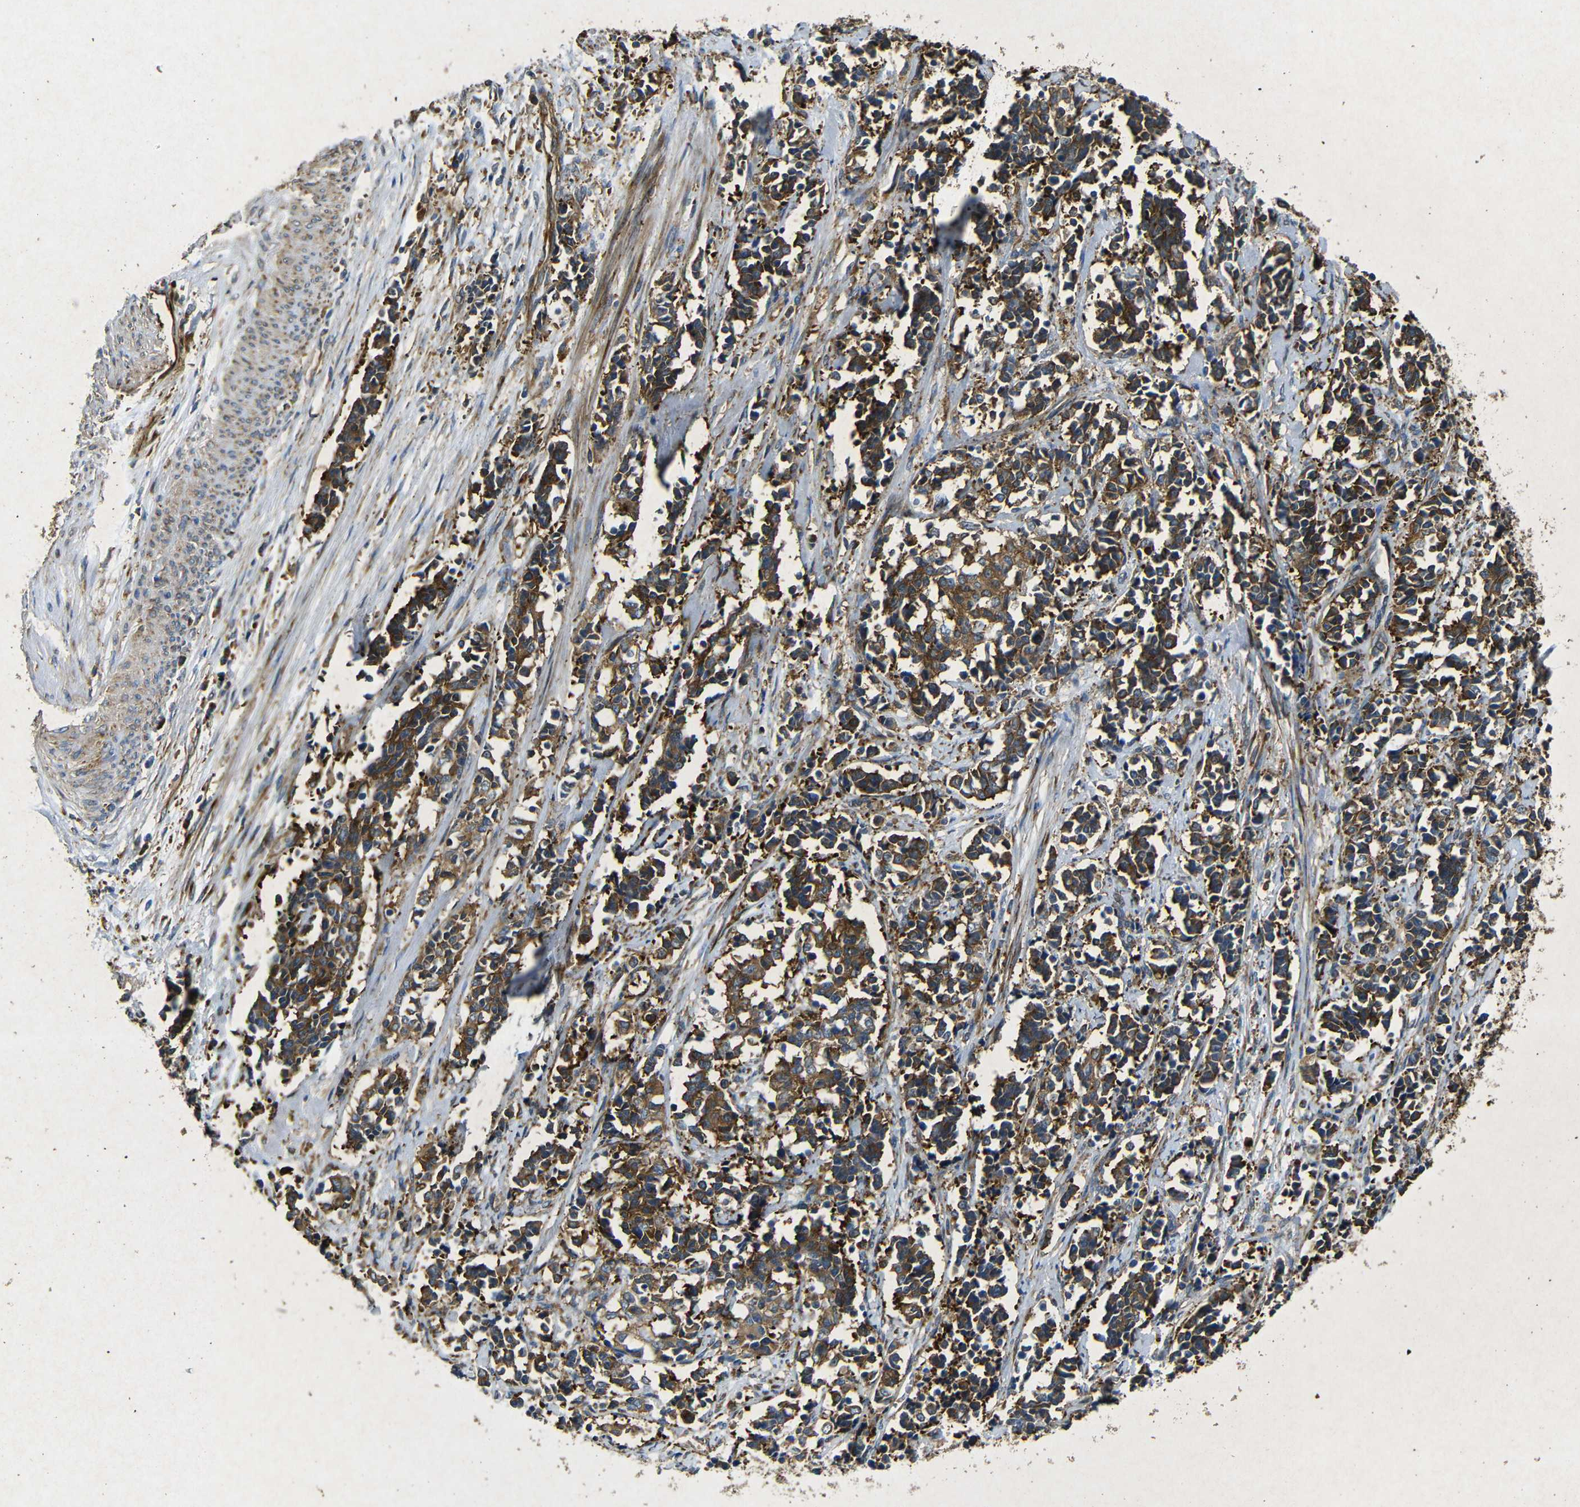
{"staining": {"intensity": "moderate", "quantity": ">75%", "location": "cytoplasmic/membranous"}, "tissue": "cervical cancer", "cell_type": "Tumor cells", "image_type": "cancer", "snomed": [{"axis": "morphology", "description": "Squamous cell carcinoma, NOS"}, {"axis": "topography", "description": "Cervix"}], "caption": "Human squamous cell carcinoma (cervical) stained for a protein (brown) reveals moderate cytoplasmic/membranous positive staining in approximately >75% of tumor cells.", "gene": "BTF3", "patient": {"sex": "female", "age": 35}}